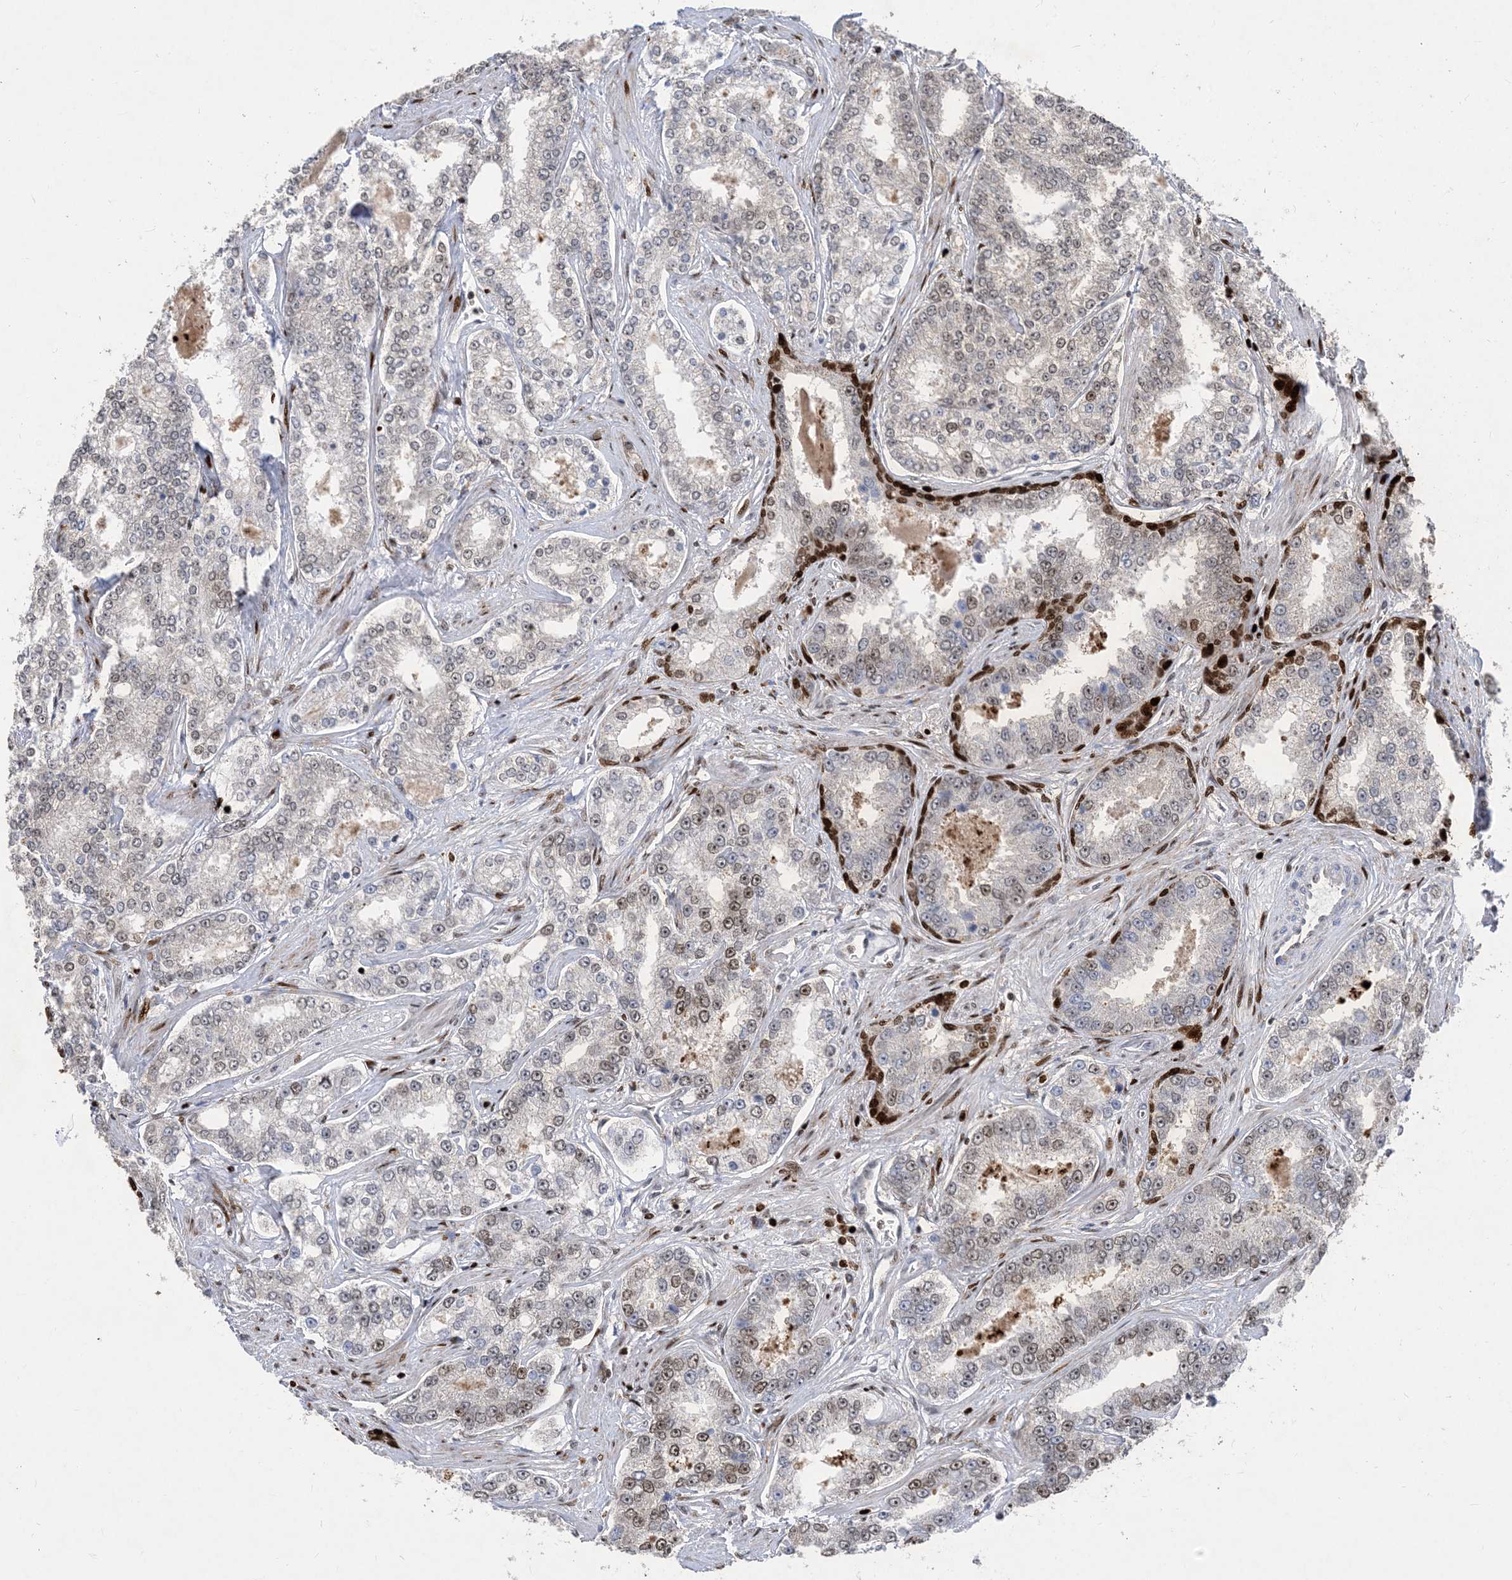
{"staining": {"intensity": "moderate", "quantity": "<25%", "location": "nuclear"}, "tissue": "prostate cancer", "cell_type": "Tumor cells", "image_type": "cancer", "snomed": [{"axis": "morphology", "description": "Normal tissue, NOS"}, {"axis": "morphology", "description": "Adenocarcinoma, High grade"}, {"axis": "topography", "description": "Prostate"}], "caption": "IHC photomicrograph of neoplastic tissue: prostate cancer (high-grade adenocarcinoma) stained using IHC reveals low levels of moderate protein expression localized specifically in the nuclear of tumor cells, appearing as a nuclear brown color.", "gene": "SLC25A53", "patient": {"sex": "male", "age": 83}}